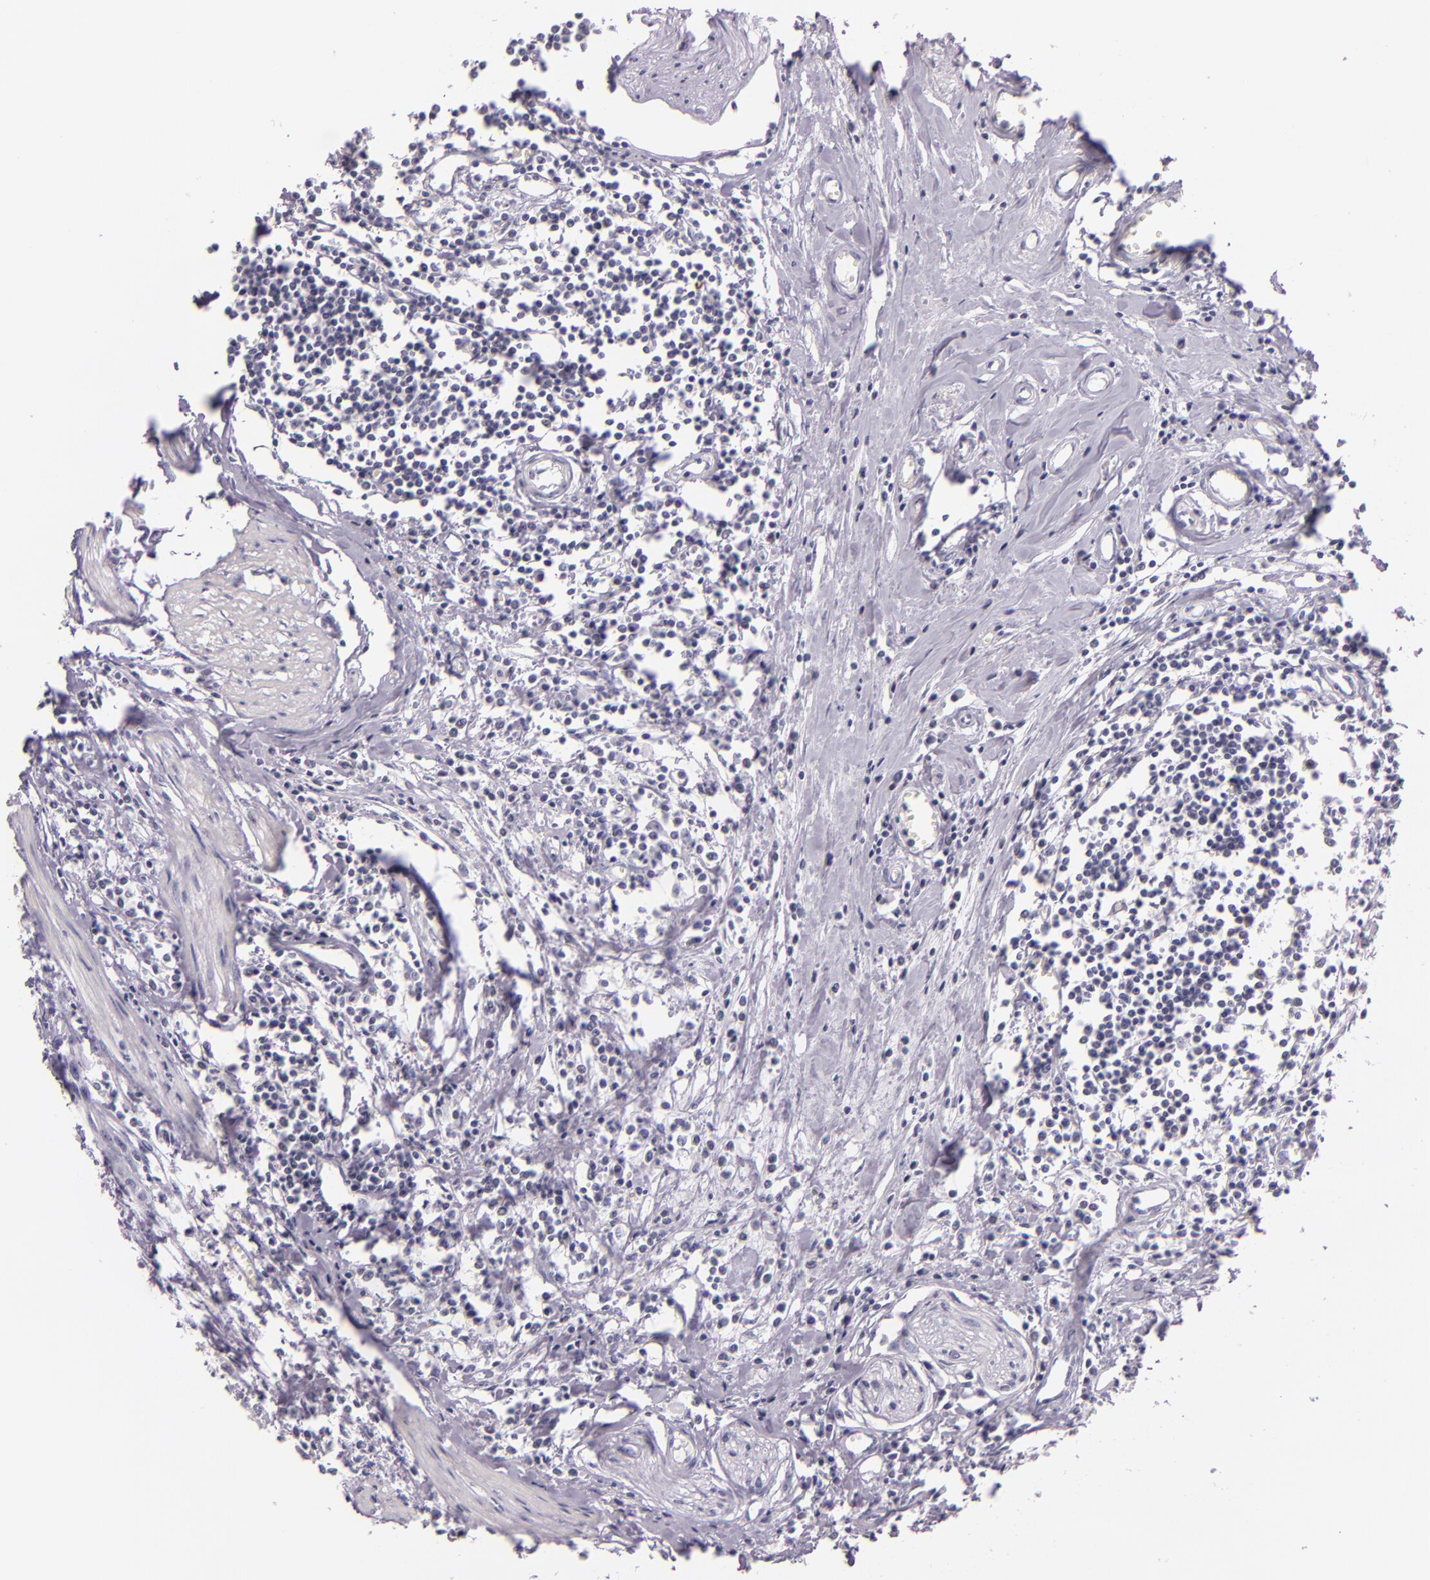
{"staining": {"intensity": "weak", "quantity": "<25%", "location": "cytoplasmic/membranous"}, "tissue": "urothelial cancer", "cell_type": "Tumor cells", "image_type": "cancer", "snomed": [{"axis": "morphology", "description": "Urothelial carcinoma, High grade"}, {"axis": "topography", "description": "Urinary bladder"}], "caption": "Human high-grade urothelial carcinoma stained for a protein using immunohistochemistry (IHC) shows no staining in tumor cells.", "gene": "HSP90AA1", "patient": {"sex": "male", "age": 54}}